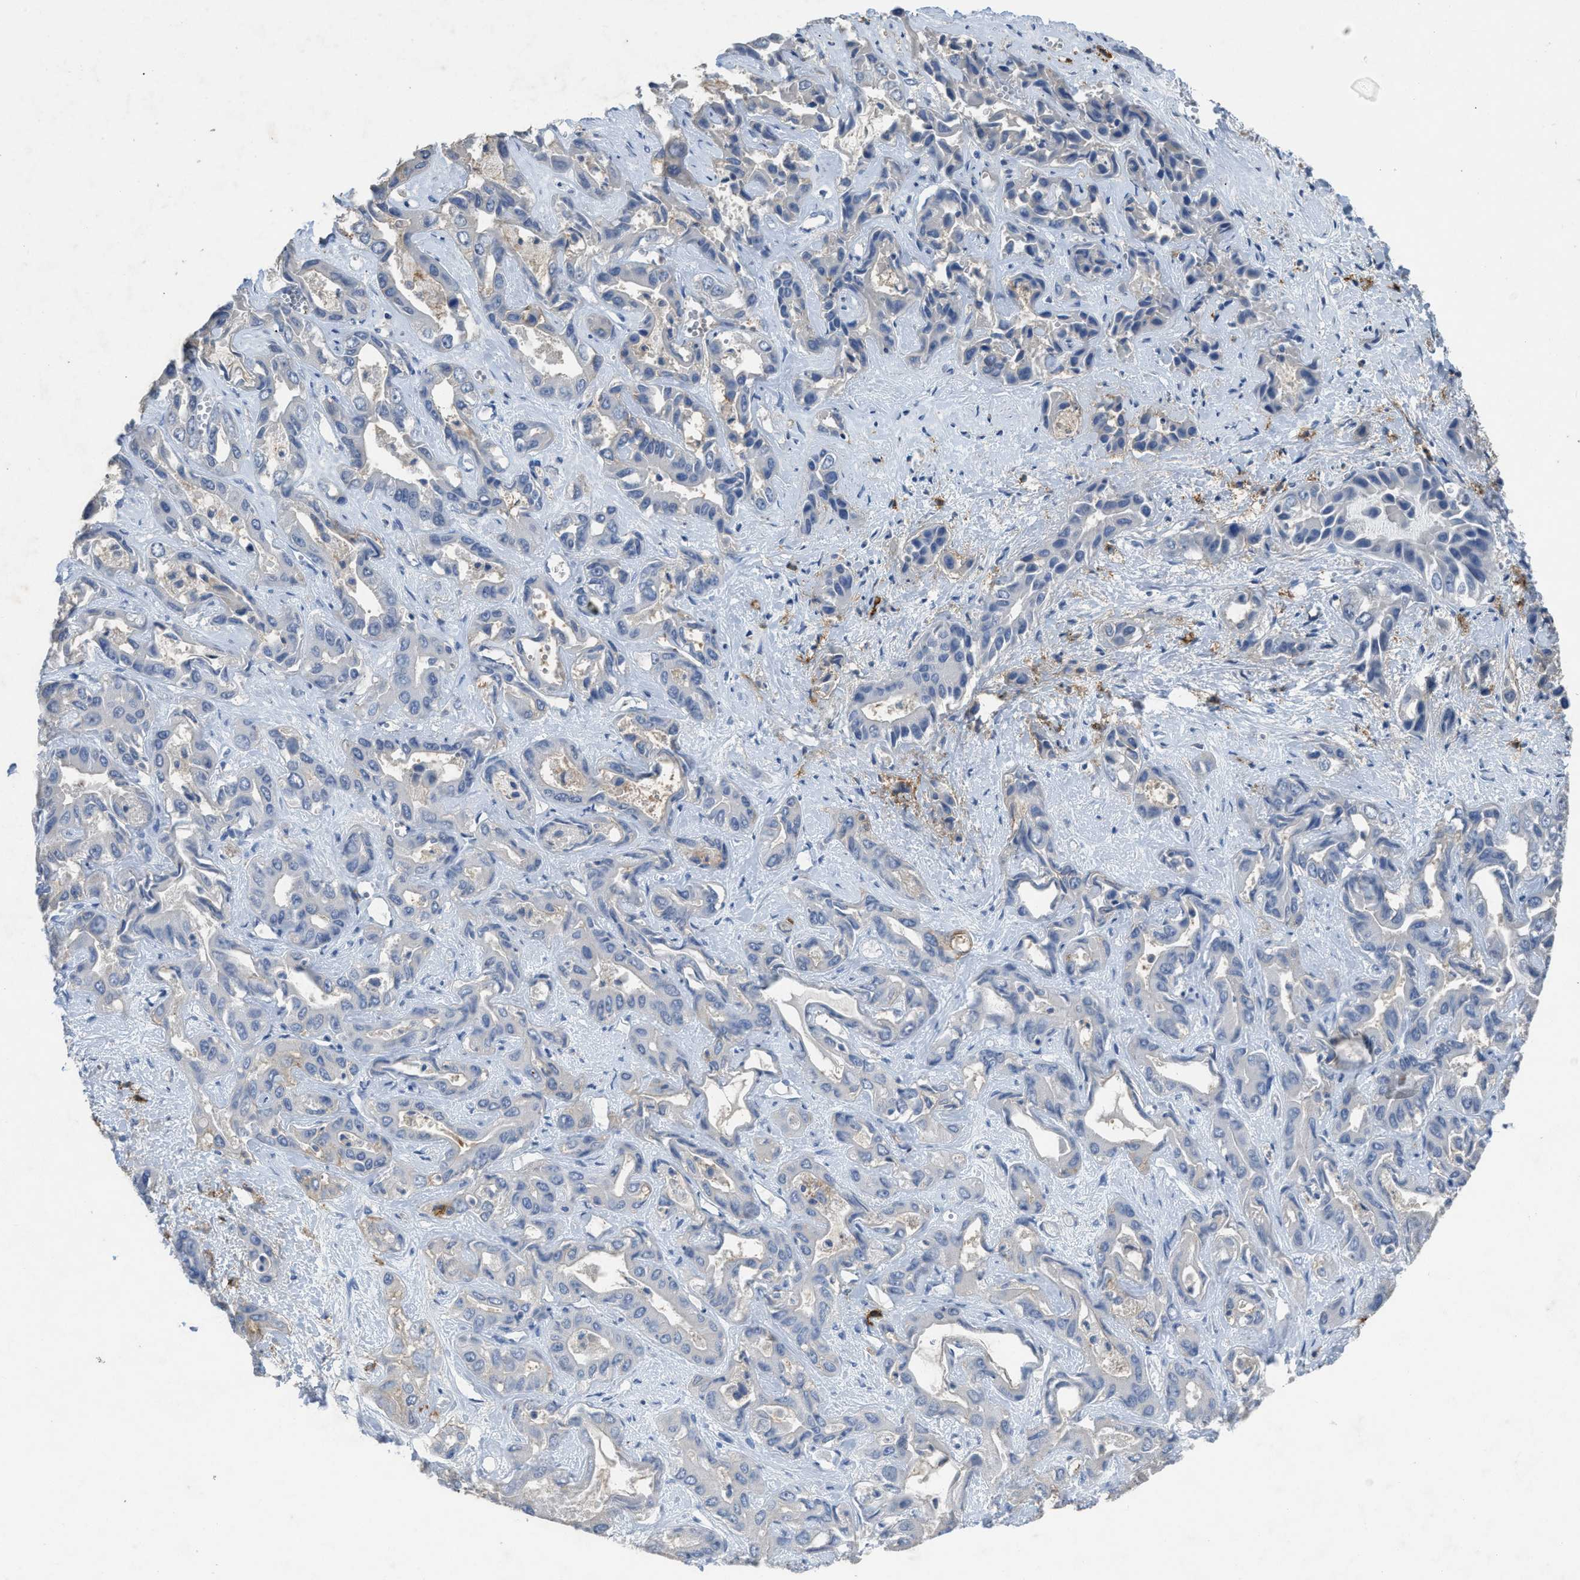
{"staining": {"intensity": "moderate", "quantity": "25%-75%", "location": "cytoplasmic/membranous"}, "tissue": "liver cancer", "cell_type": "Tumor cells", "image_type": "cancer", "snomed": [{"axis": "morphology", "description": "Cholangiocarcinoma"}, {"axis": "topography", "description": "Liver"}], "caption": "Protein expression analysis of cholangiocarcinoma (liver) demonstrates moderate cytoplasmic/membranous expression in approximately 25%-75% of tumor cells.", "gene": "OR51E1", "patient": {"sex": "female", "age": 52}}